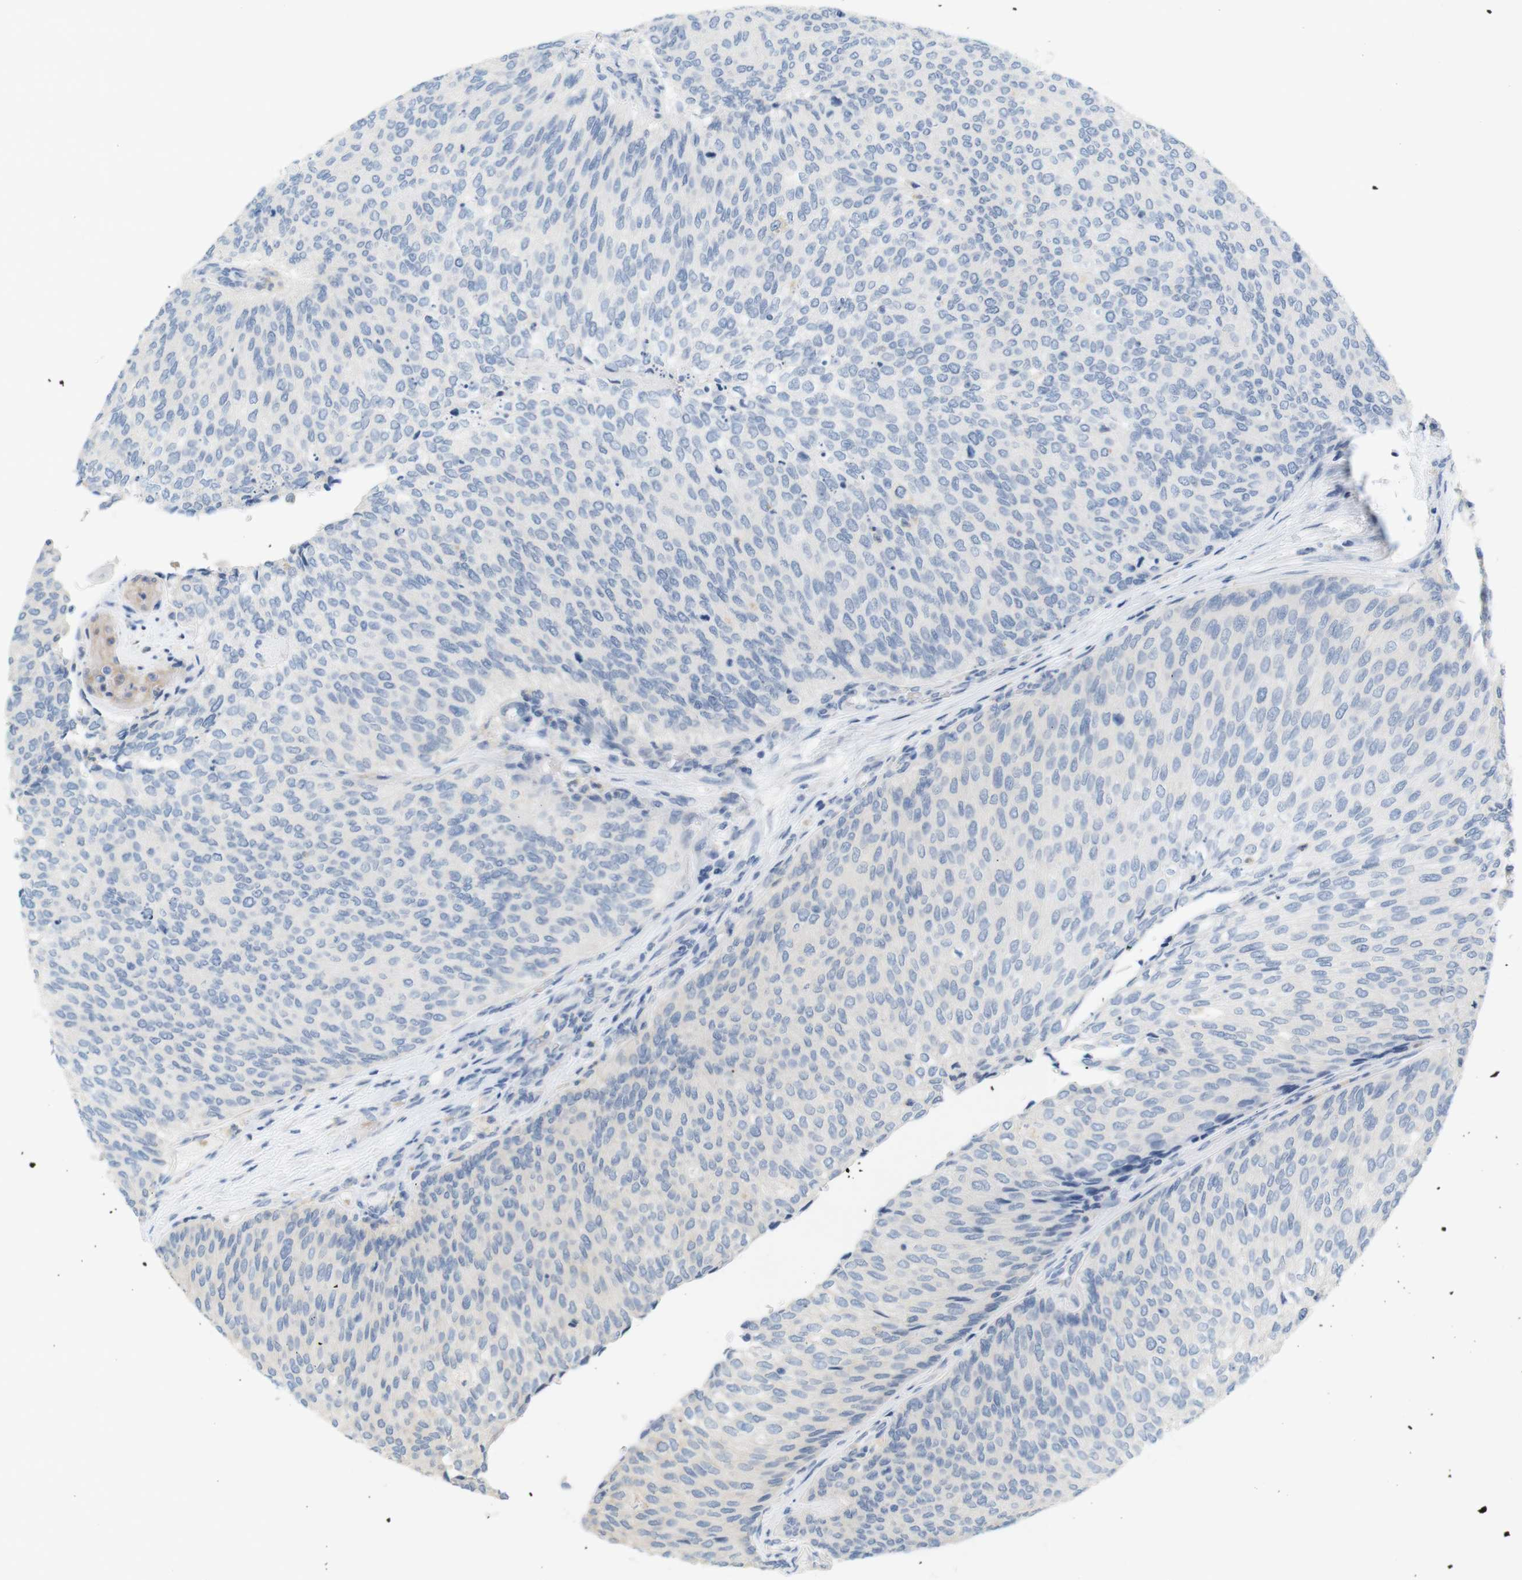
{"staining": {"intensity": "negative", "quantity": "none", "location": "none"}, "tissue": "urothelial cancer", "cell_type": "Tumor cells", "image_type": "cancer", "snomed": [{"axis": "morphology", "description": "Urothelial carcinoma, Low grade"}, {"axis": "topography", "description": "Urinary bladder"}], "caption": "DAB (3,3'-diaminobenzidine) immunohistochemical staining of urothelial carcinoma (low-grade) displays no significant positivity in tumor cells.", "gene": "LRRK2", "patient": {"sex": "female", "age": 79}}